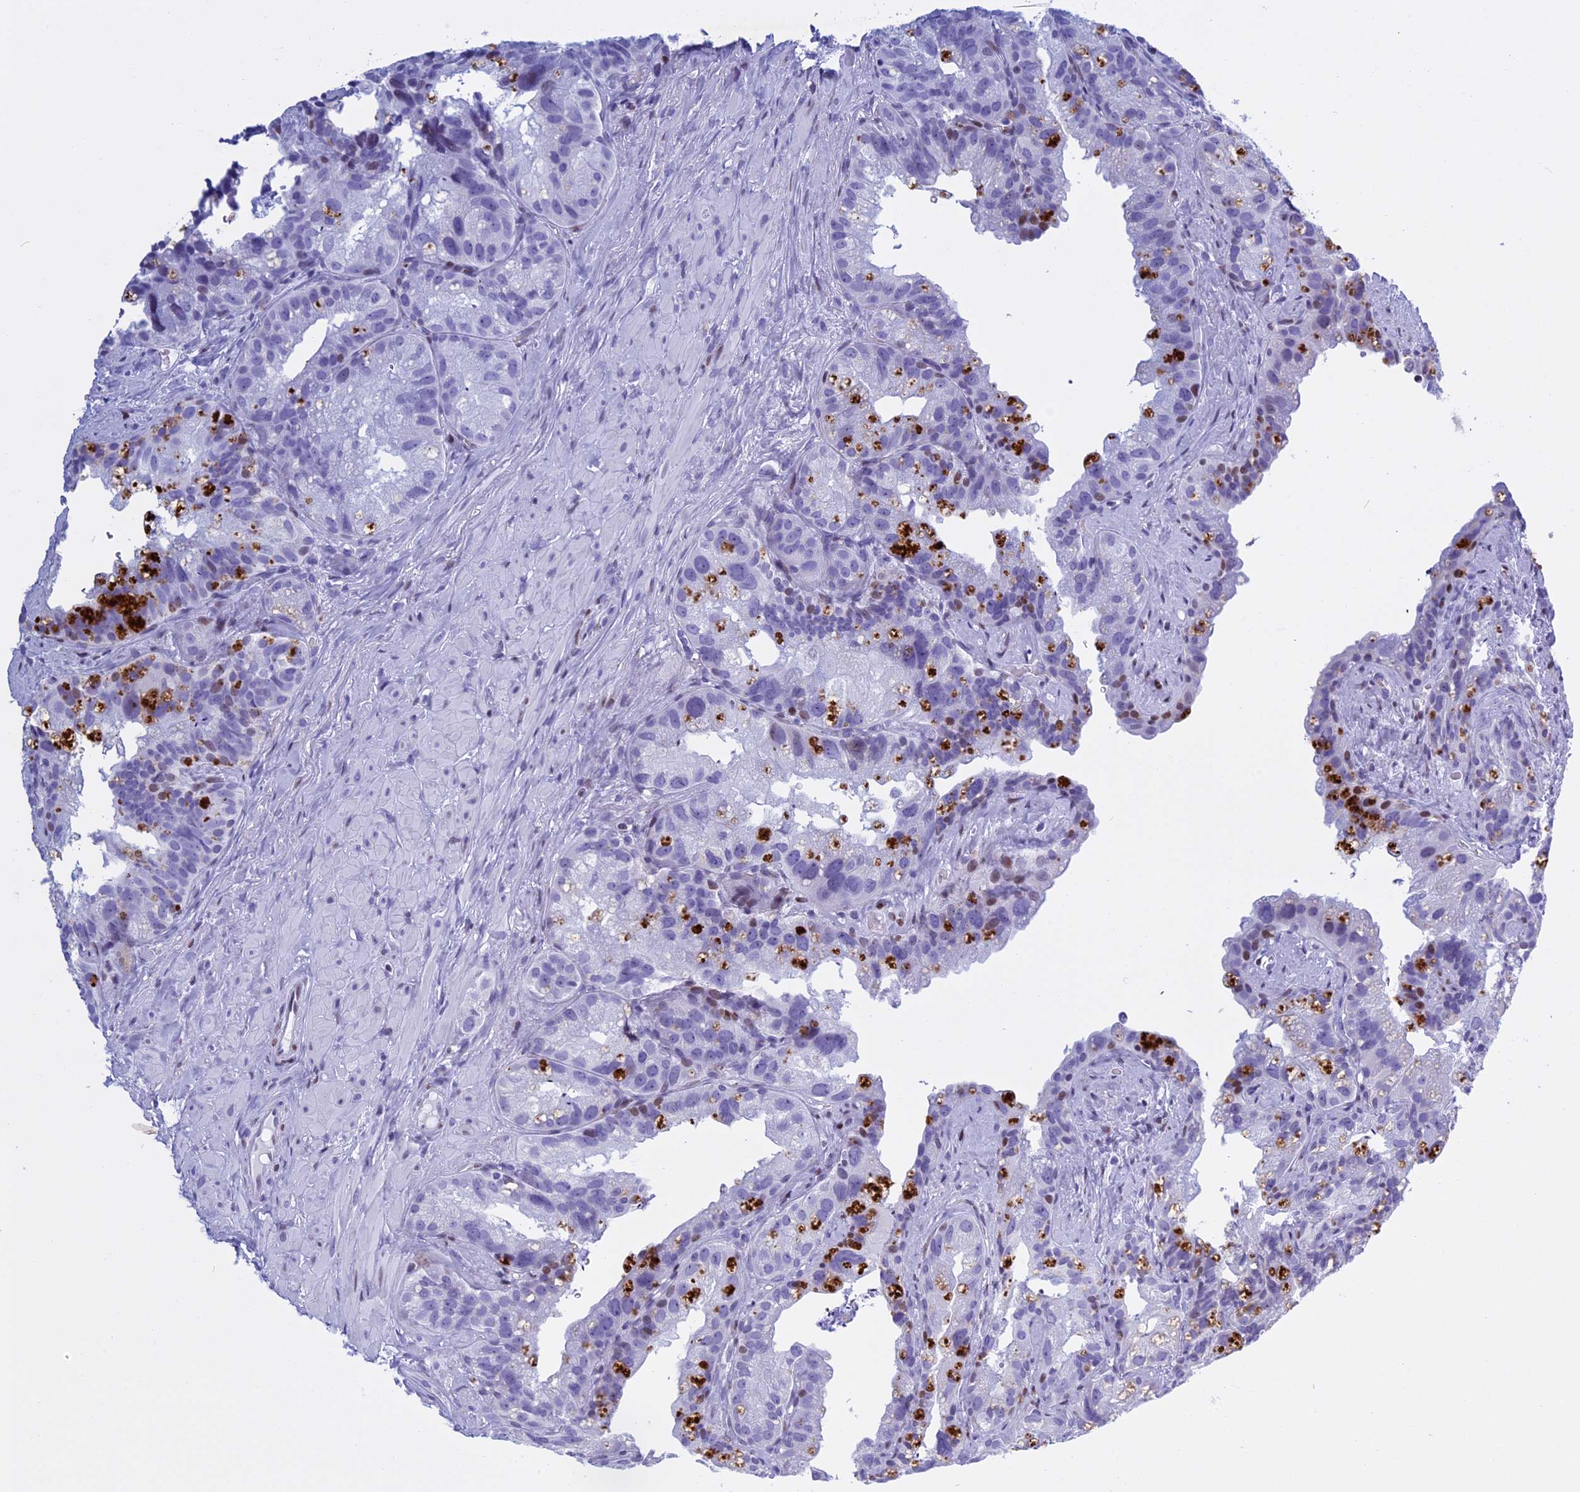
{"staining": {"intensity": "negative", "quantity": "none", "location": "none"}, "tissue": "prostate cancer", "cell_type": "Tumor cells", "image_type": "cancer", "snomed": [{"axis": "morphology", "description": "Normal tissue, NOS"}, {"axis": "morphology", "description": "Adenocarcinoma, Low grade"}, {"axis": "topography", "description": "Prostate"}], "caption": "Tumor cells are negative for protein expression in human prostate low-grade adenocarcinoma.", "gene": "KCTD21", "patient": {"sex": "male", "age": 72}}